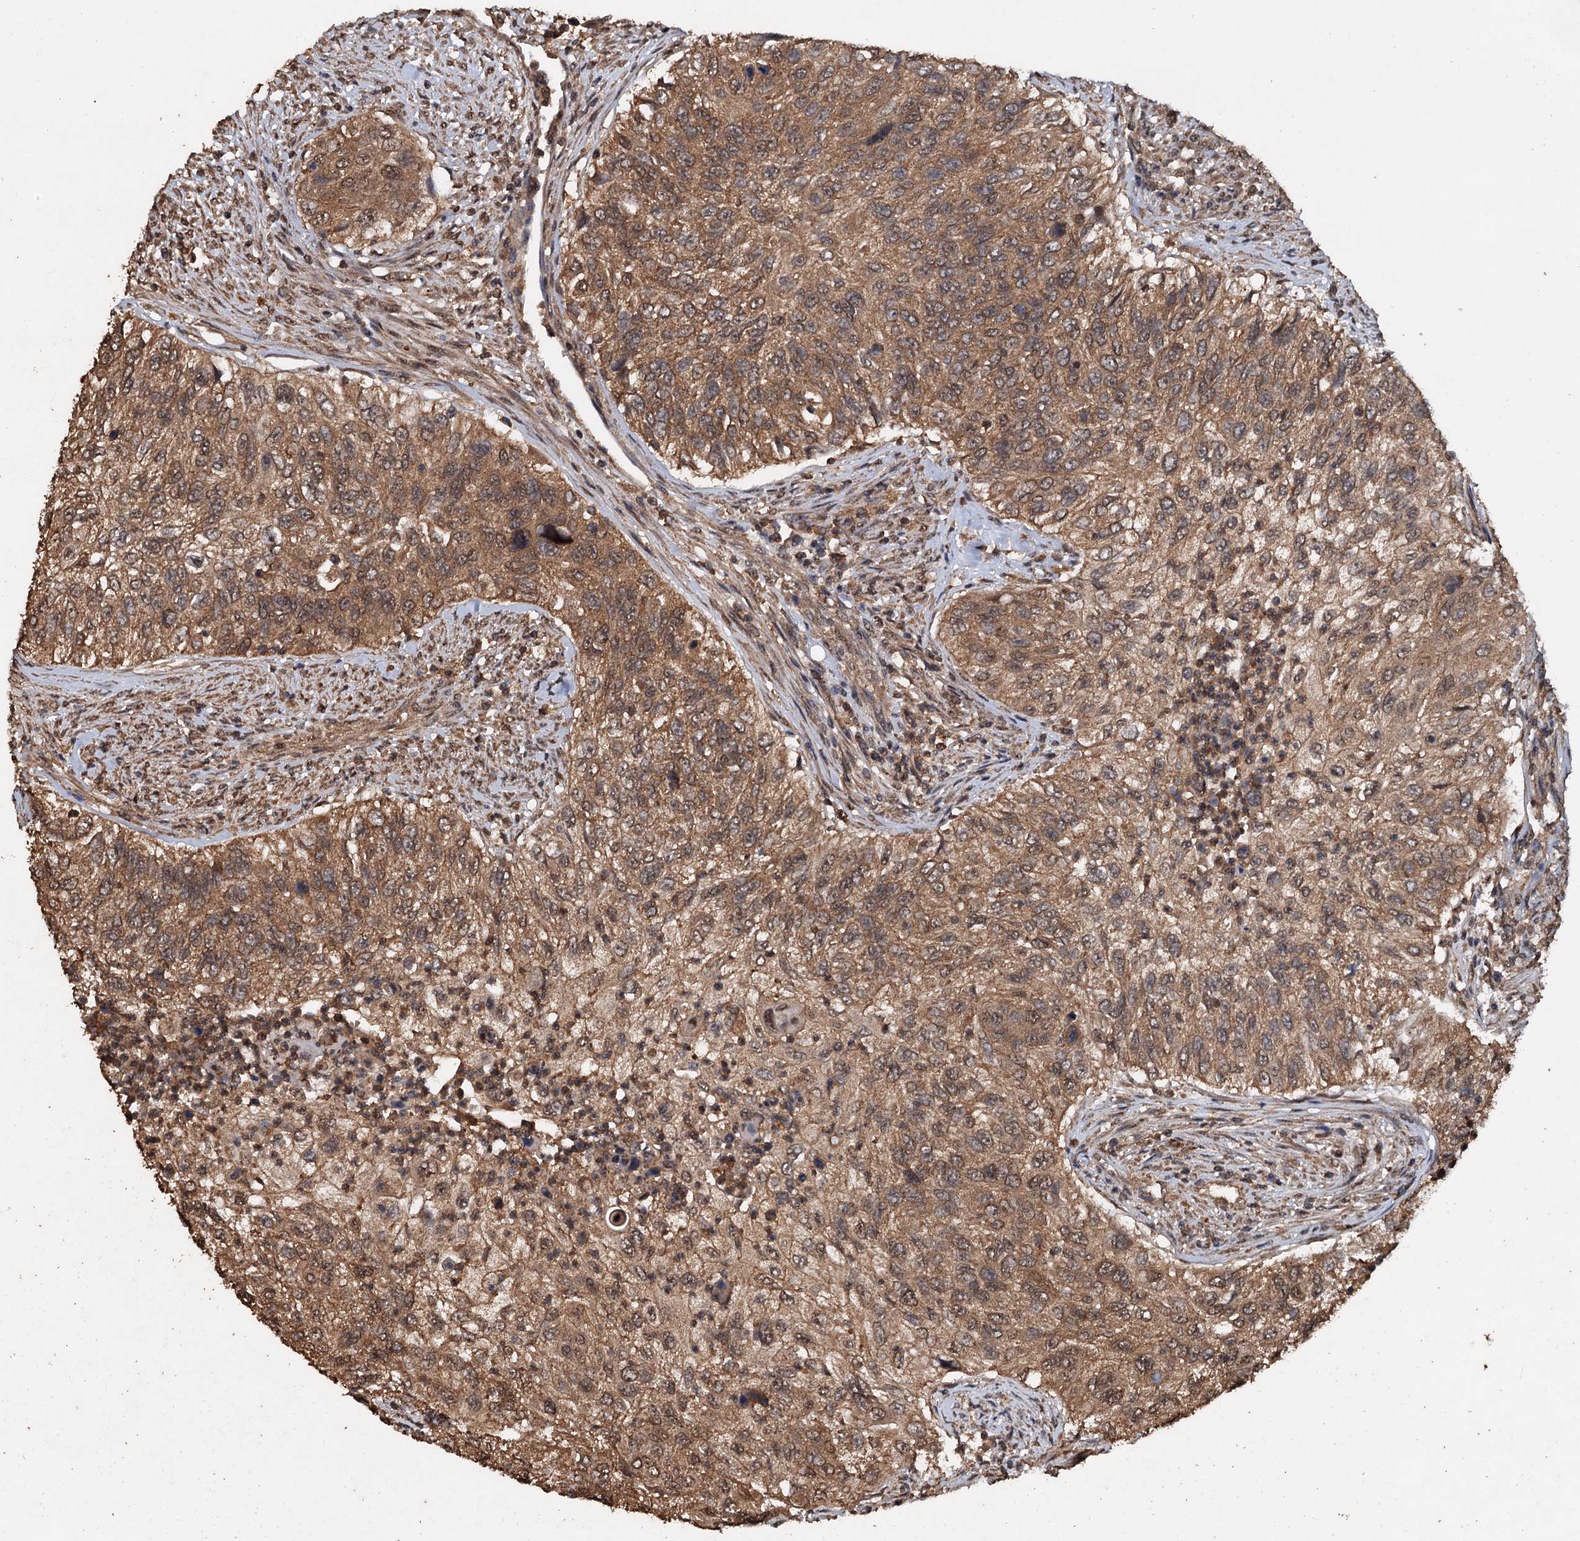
{"staining": {"intensity": "moderate", "quantity": ">75%", "location": "cytoplasmic/membranous,nuclear"}, "tissue": "urothelial cancer", "cell_type": "Tumor cells", "image_type": "cancer", "snomed": [{"axis": "morphology", "description": "Urothelial carcinoma, High grade"}, {"axis": "topography", "description": "Urinary bladder"}], "caption": "A photomicrograph of human urothelial carcinoma (high-grade) stained for a protein displays moderate cytoplasmic/membranous and nuclear brown staining in tumor cells. (IHC, brightfield microscopy, high magnification).", "gene": "PSMD9", "patient": {"sex": "female", "age": 60}}